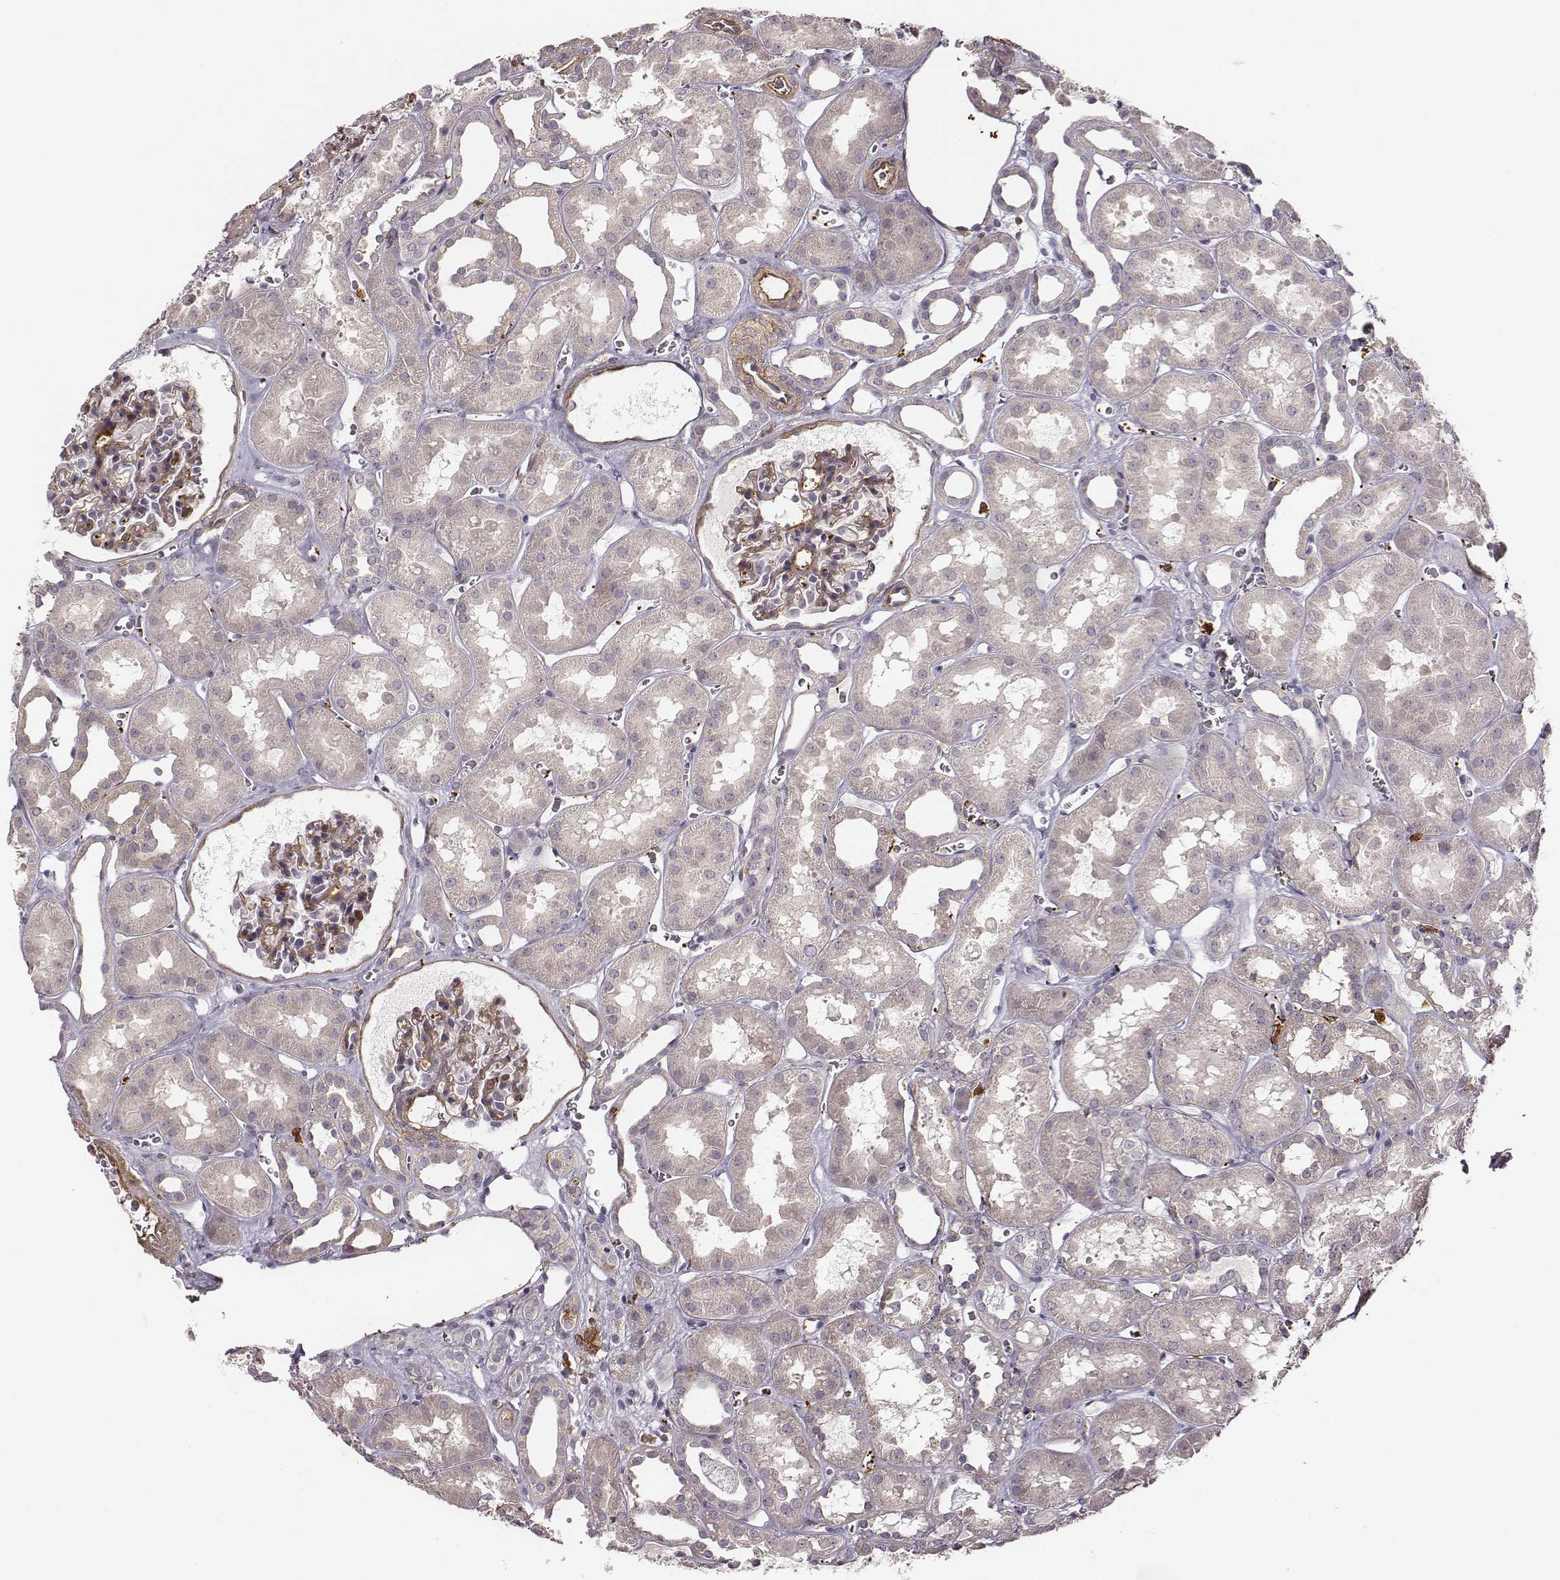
{"staining": {"intensity": "moderate", "quantity": ">75%", "location": "cytoplasmic/membranous"}, "tissue": "kidney", "cell_type": "Cells in glomeruli", "image_type": "normal", "snomed": [{"axis": "morphology", "description": "Normal tissue, NOS"}, {"axis": "topography", "description": "Kidney"}], "caption": "This micrograph reveals immunohistochemistry staining of unremarkable human kidney, with medium moderate cytoplasmic/membranous expression in approximately >75% of cells in glomeruli.", "gene": "ZYX", "patient": {"sex": "female", "age": 41}}